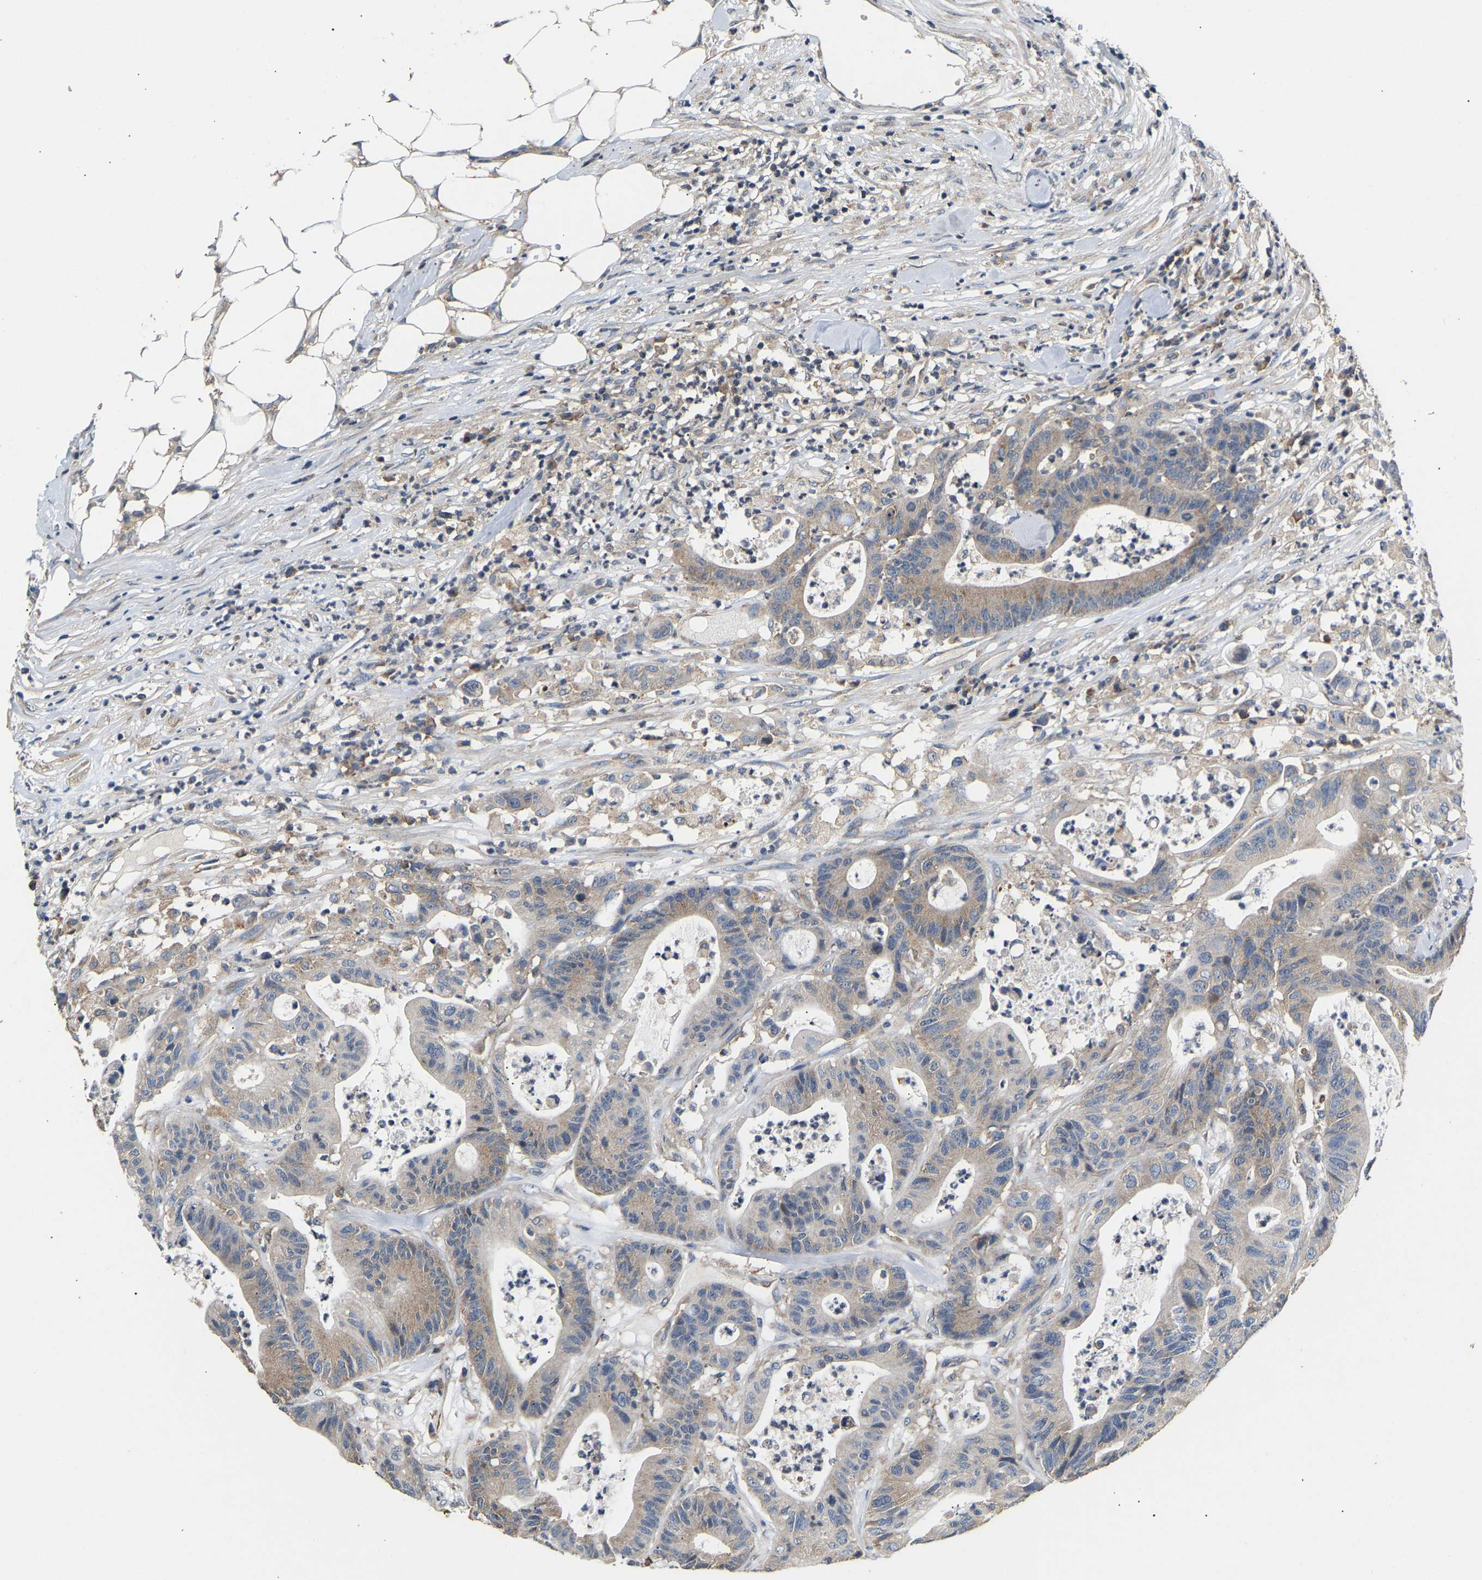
{"staining": {"intensity": "weak", "quantity": "<25%", "location": "cytoplasmic/membranous"}, "tissue": "colorectal cancer", "cell_type": "Tumor cells", "image_type": "cancer", "snomed": [{"axis": "morphology", "description": "Adenocarcinoma, NOS"}, {"axis": "topography", "description": "Colon"}], "caption": "High magnification brightfield microscopy of colorectal adenocarcinoma stained with DAB (brown) and counterstained with hematoxylin (blue): tumor cells show no significant staining. (Stains: DAB (3,3'-diaminobenzidine) IHC with hematoxylin counter stain, Microscopy: brightfield microscopy at high magnification).", "gene": "AIMP2", "patient": {"sex": "female", "age": 84}}